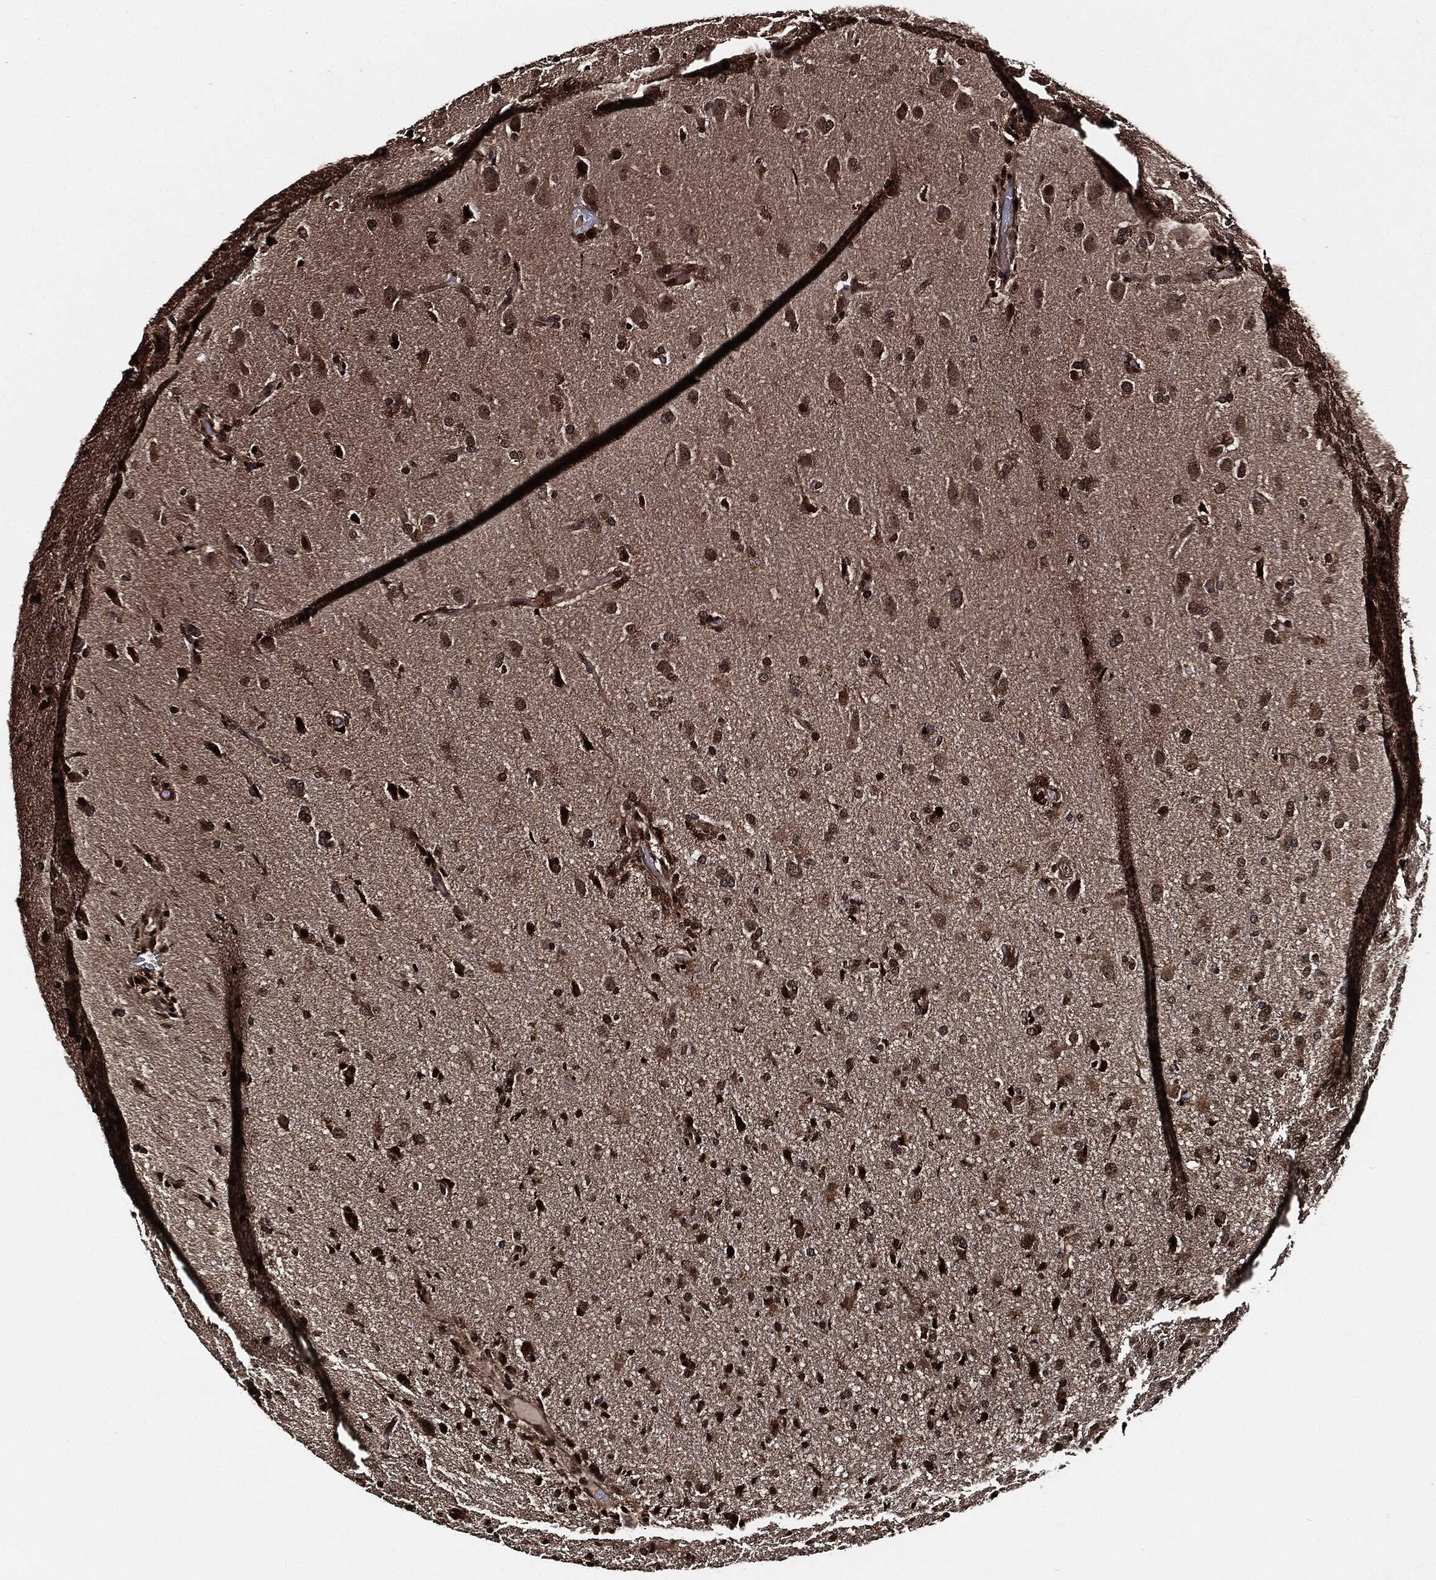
{"staining": {"intensity": "moderate", "quantity": "25%-75%", "location": "cytoplasmic/membranous,nuclear"}, "tissue": "glioma", "cell_type": "Tumor cells", "image_type": "cancer", "snomed": [{"axis": "morphology", "description": "Glioma, malignant, High grade"}, {"axis": "topography", "description": "Brain"}], "caption": "Malignant glioma (high-grade) stained with a protein marker shows moderate staining in tumor cells.", "gene": "PDK1", "patient": {"sex": "male", "age": 68}}